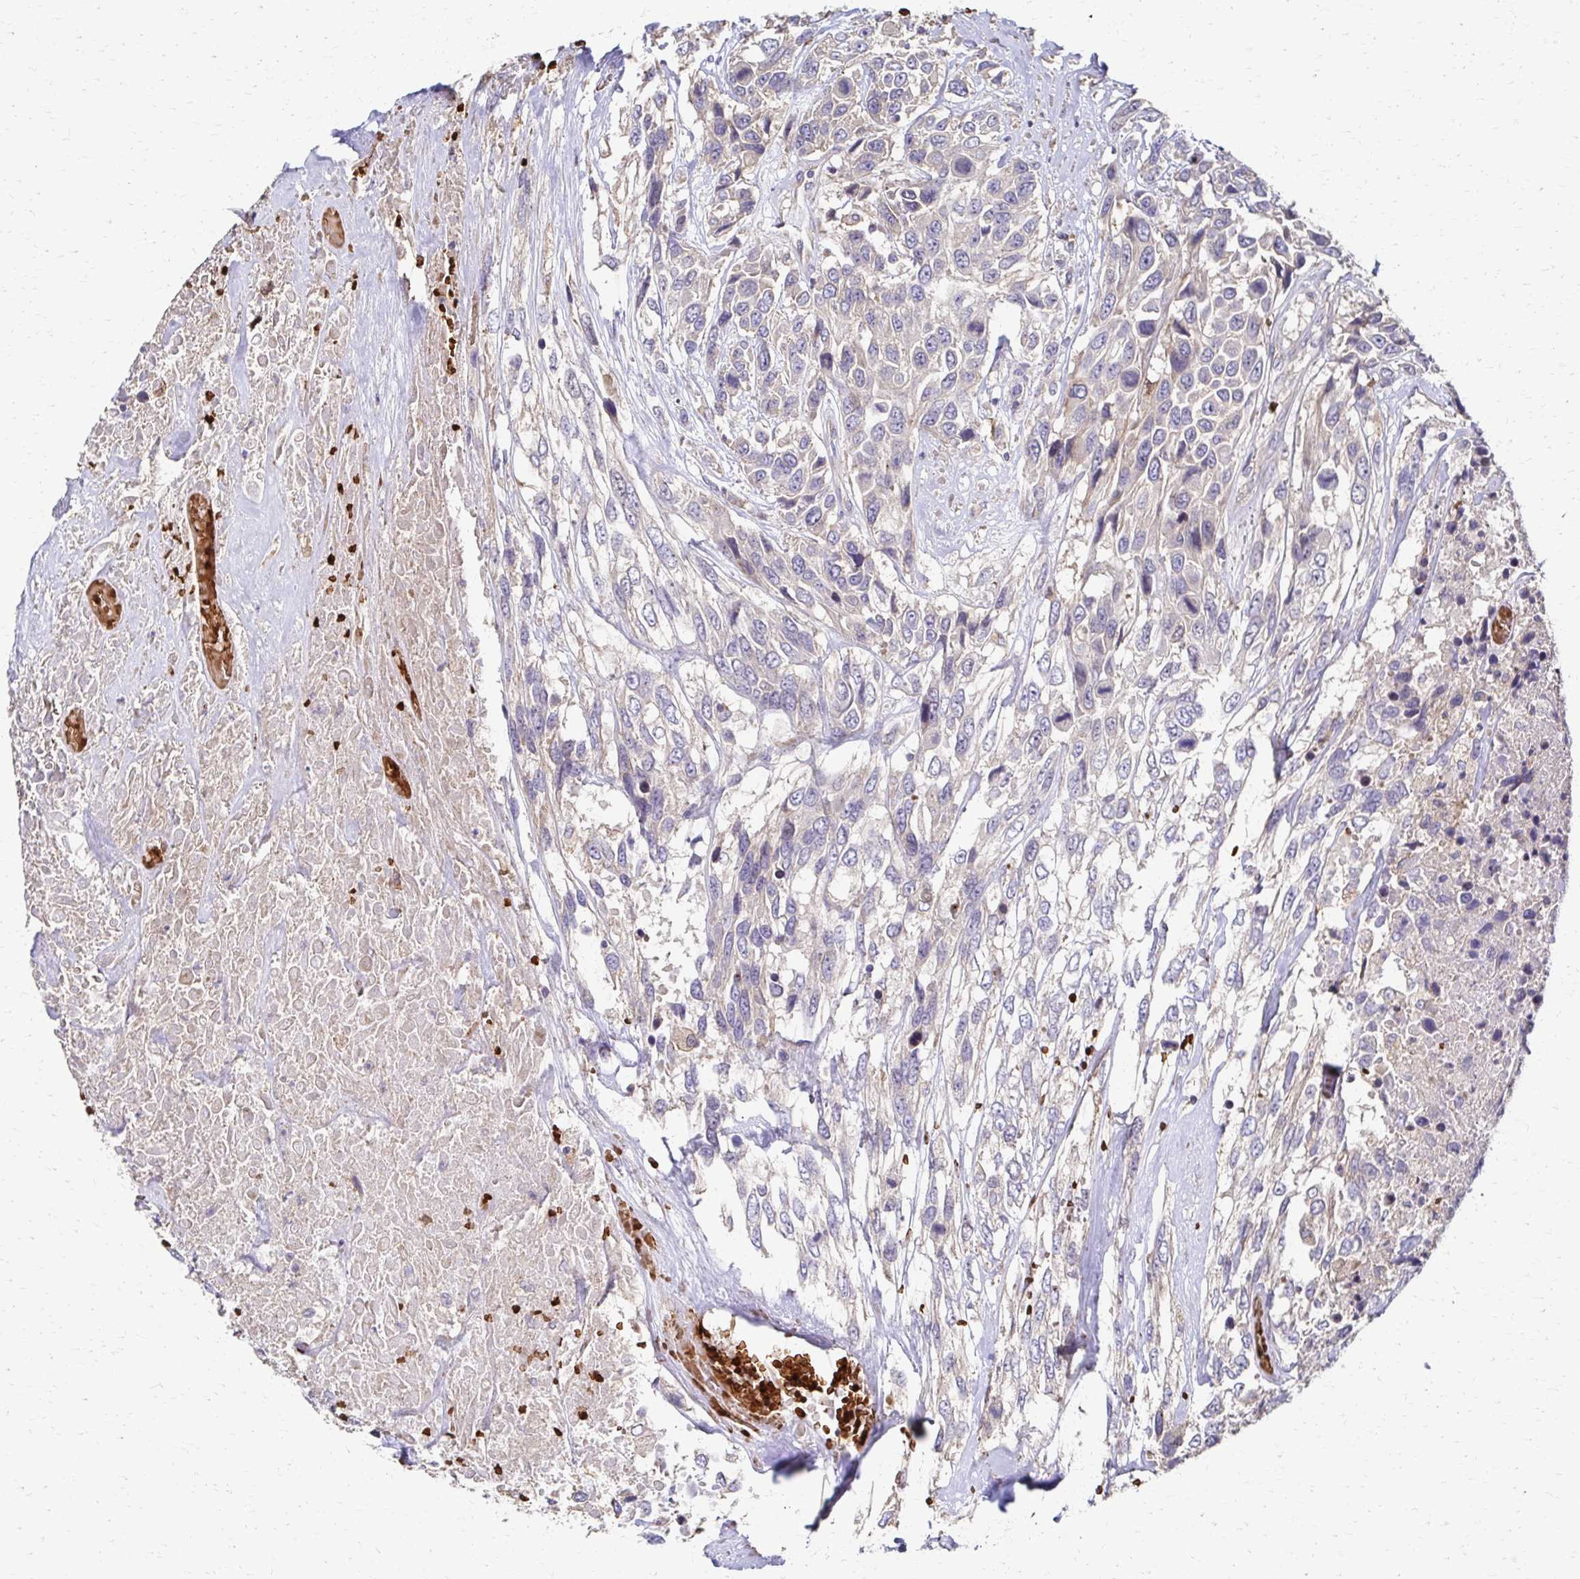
{"staining": {"intensity": "negative", "quantity": "none", "location": "none"}, "tissue": "urothelial cancer", "cell_type": "Tumor cells", "image_type": "cancer", "snomed": [{"axis": "morphology", "description": "Urothelial carcinoma, High grade"}, {"axis": "topography", "description": "Urinary bladder"}], "caption": "Tumor cells are negative for brown protein staining in high-grade urothelial carcinoma.", "gene": "SKA2", "patient": {"sex": "female", "age": 70}}